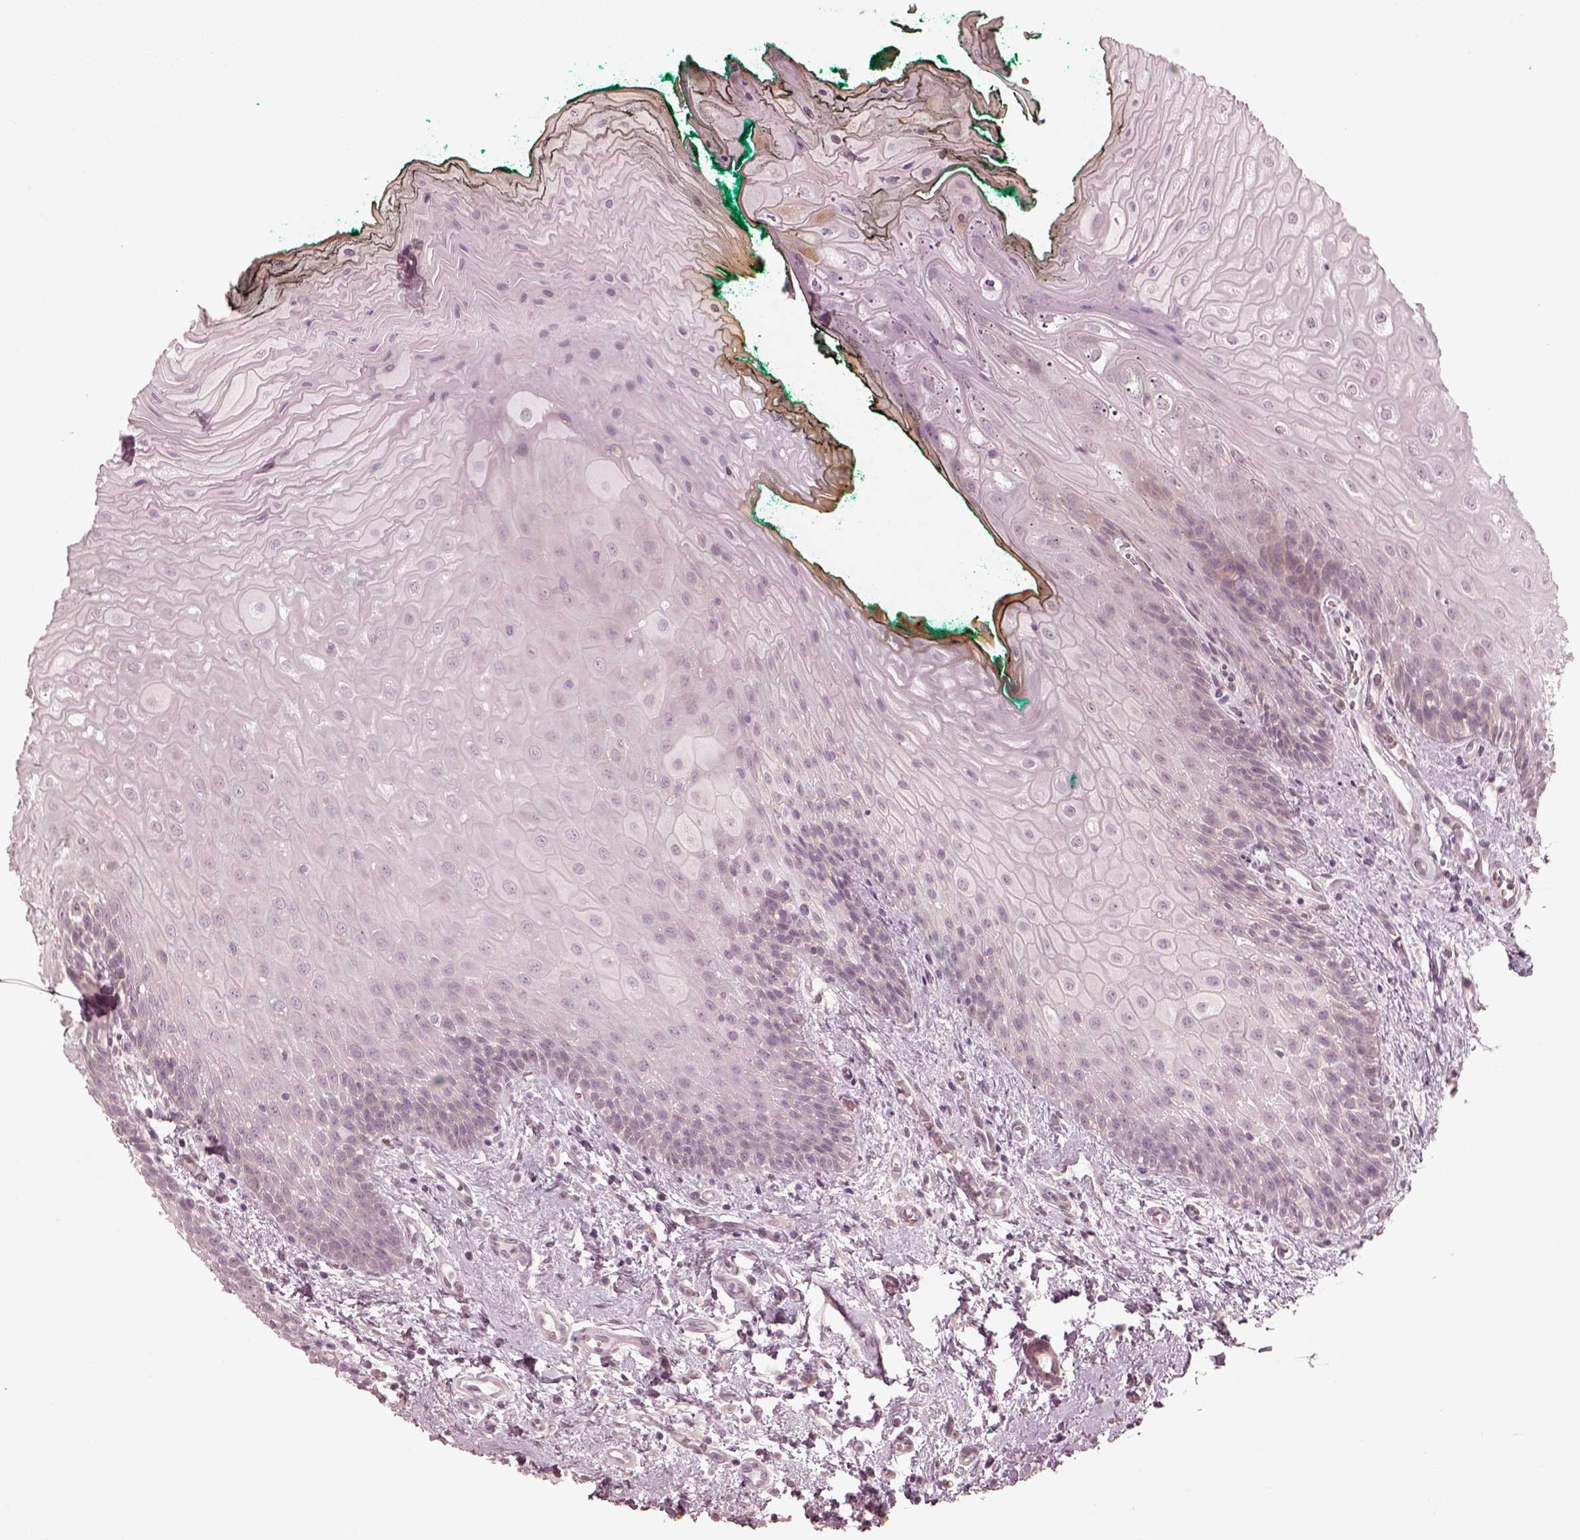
{"staining": {"intensity": "negative", "quantity": "none", "location": "none"}, "tissue": "oral mucosa", "cell_type": "Squamous epithelial cells", "image_type": "normal", "snomed": [{"axis": "morphology", "description": "Normal tissue, NOS"}, {"axis": "topography", "description": "Oral tissue"}], "caption": "The histopathology image shows no significant positivity in squamous epithelial cells of oral mucosa. Nuclei are stained in blue.", "gene": "IQCB1", "patient": {"sex": "female", "age": 68}}